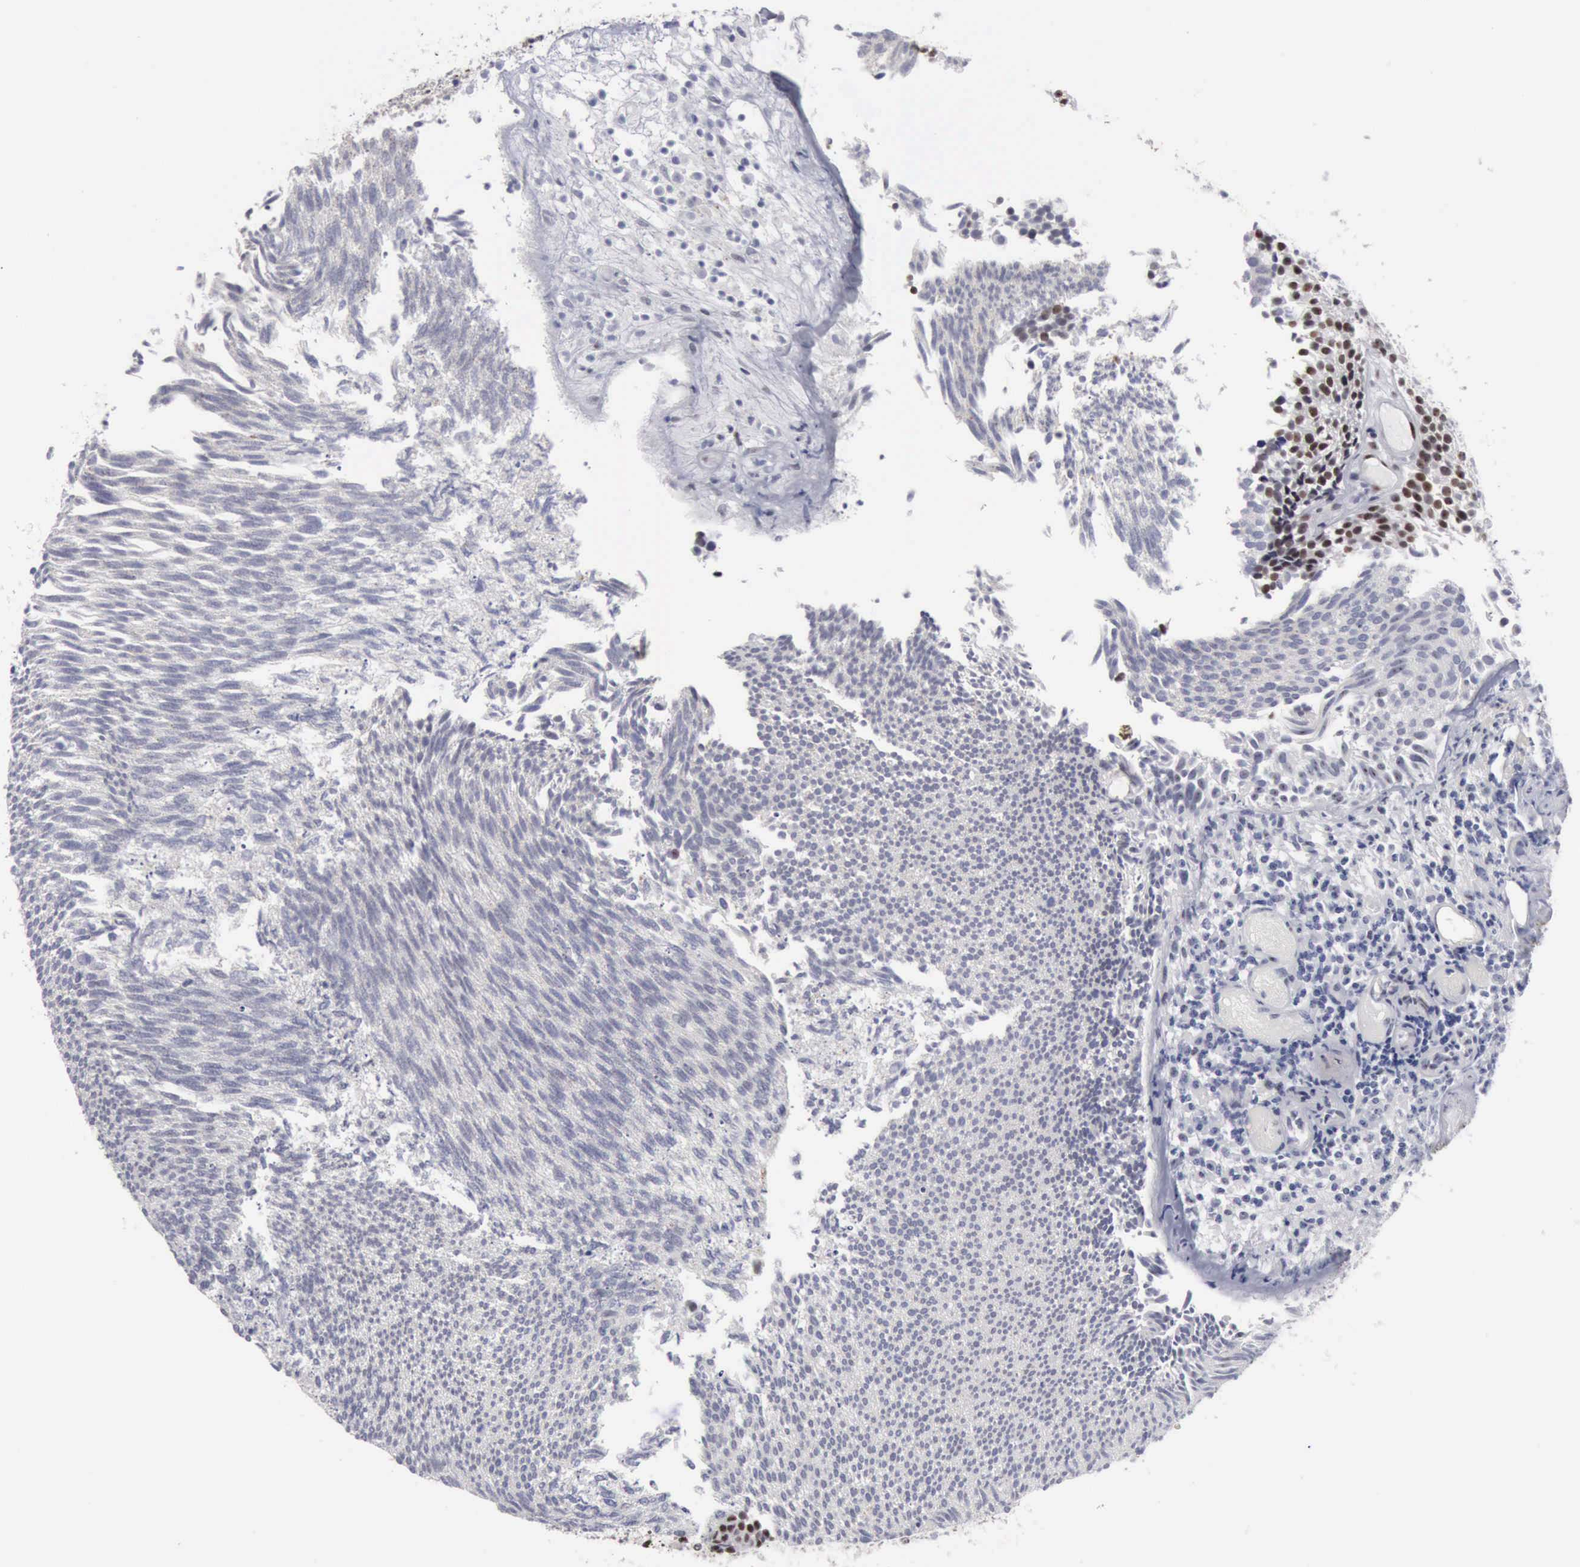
{"staining": {"intensity": "moderate", "quantity": ">75%", "location": "nuclear"}, "tissue": "urothelial cancer", "cell_type": "Tumor cells", "image_type": "cancer", "snomed": [{"axis": "morphology", "description": "Urothelial carcinoma, Low grade"}, {"axis": "topography", "description": "Urinary bladder"}], "caption": "Immunohistochemical staining of low-grade urothelial carcinoma shows medium levels of moderate nuclear protein staining in approximately >75% of tumor cells.", "gene": "KIAA0586", "patient": {"sex": "male", "age": 85}}